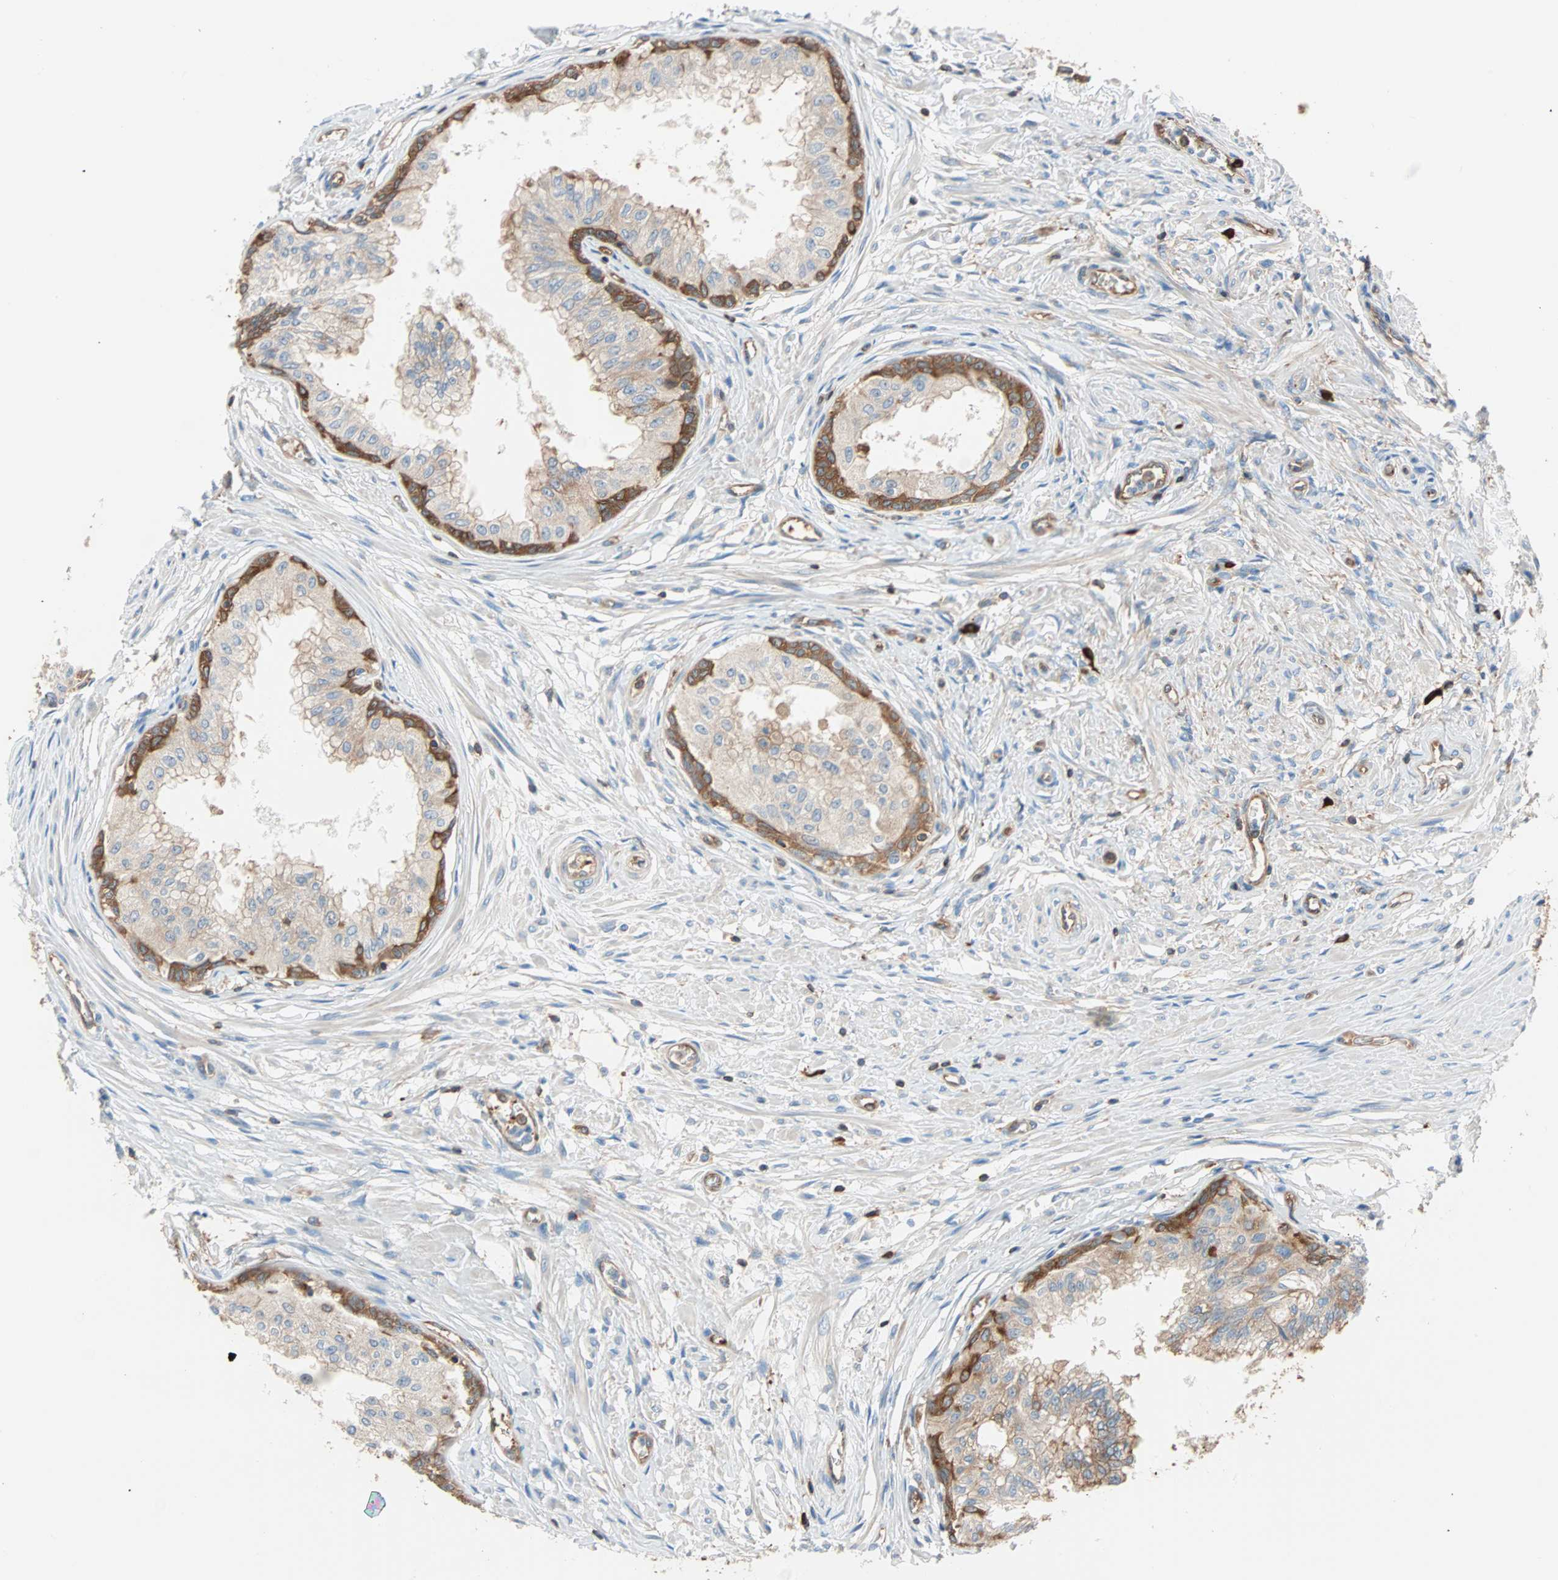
{"staining": {"intensity": "strong", "quantity": ">75%", "location": "cytoplasmic/membranous"}, "tissue": "prostate", "cell_type": "Glandular cells", "image_type": "normal", "snomed": [{"axis": "morphology", "description": "Normal tissue, NOS"}, {"axis": "topography", "description": "Prostate"}, {"axis": "topography", "description": "Seminal veicle"}], "caption": "The image displays staining of normal prostate, revealing strong cytoplasmic/membranous protein expression (brown color) within glandular cells.", "gene": "EEF2", "patient": {"sex": "male", "age": 60}}